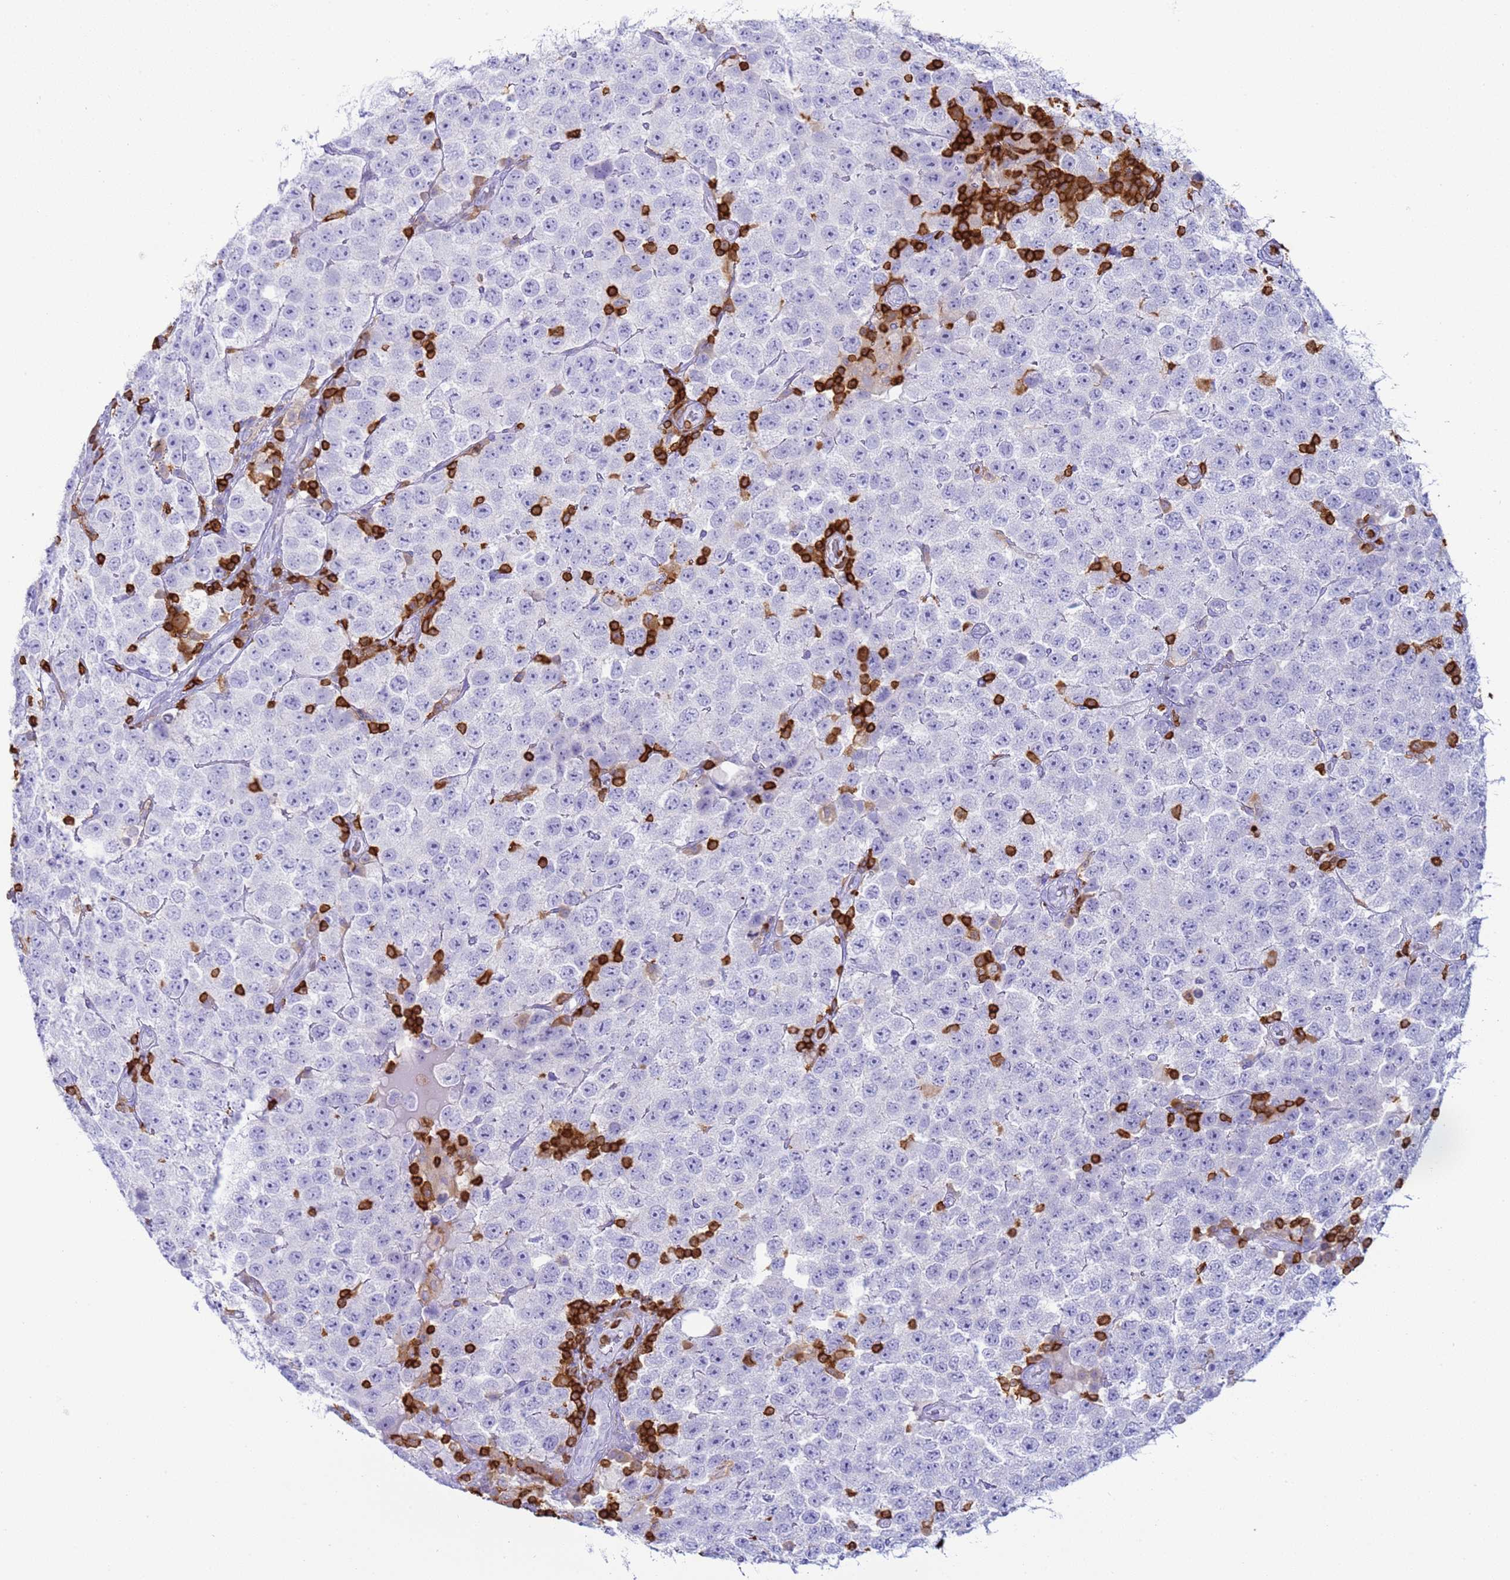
{"staining": {"intensity": "negative", "quantity": "none", "location": "none"}, "tissue": "testis cancer", "cell_type": "Tumor cells", "image_type": "cancer", "snomed": [{"axis": "morphology", "description": "Seminoma, NOS"}, {"axis": "topography", "description": "Testis"}], "caption": "A high-resolution micrograph shows immunohistochemistry (IHC) staining of testis seminoma, which shows no significant positivity in tumor cells. (Brightfield microscopy of DAB immunohistochemistry at high magnification).", "gene": "IRF5", "patient": {"sex": "male", "age": 28}}